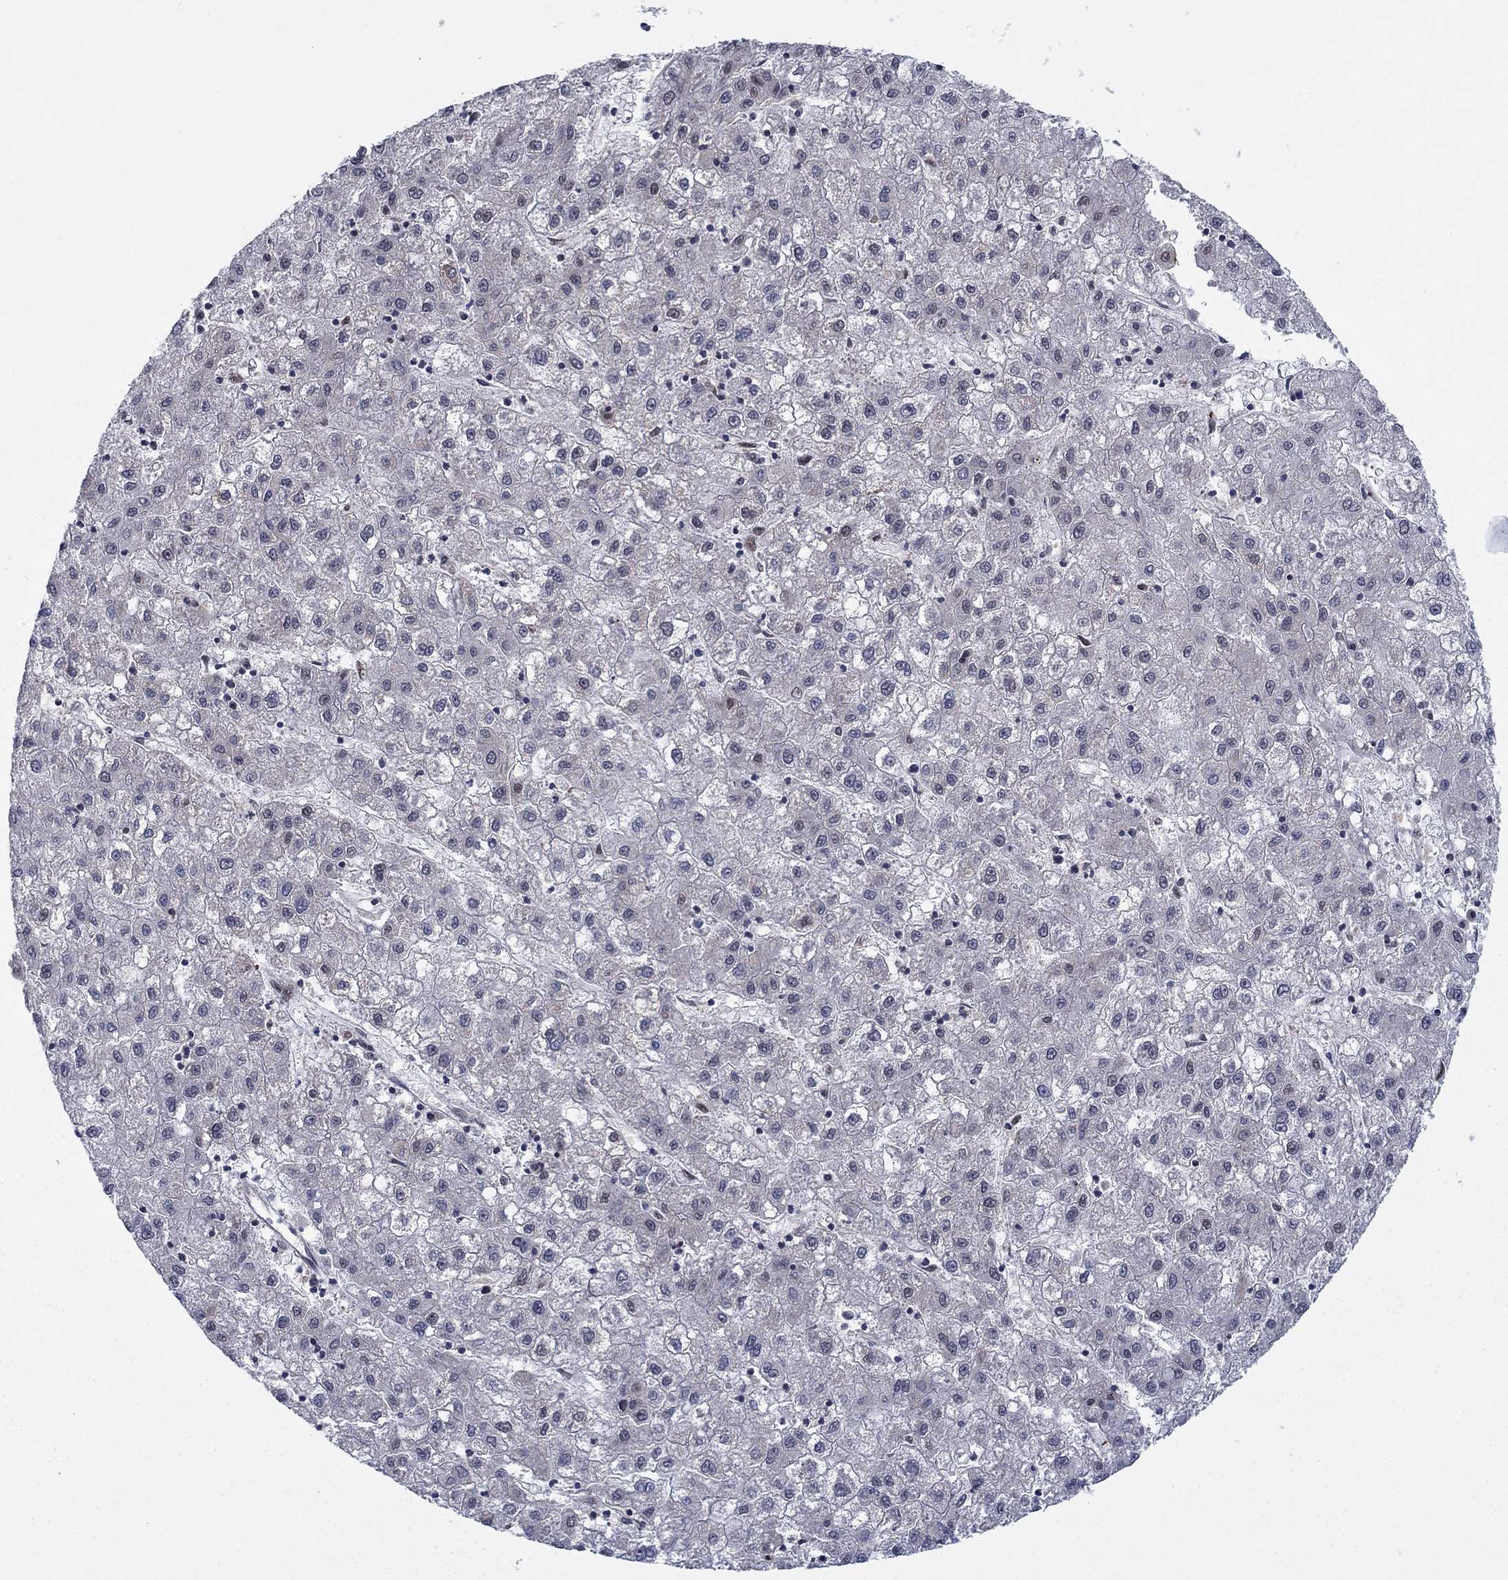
{"staining": {"intensity": "negative", "quantity": "none", "location": "none"}, "tissue": "liver cancer", "cell_type": "Tumor cells", "image_type": "cancer", "snomed": [{"axis": "morphology", "description": "Carcinoma, Hepatocellular, NOS"}, {"axis": "topography", "description": "Liver"}], "caption": "Protein analysis of liver hepatocellular carcinoma shows no significant staining in tumor cells. (DAB IHC, high magnification).", "gene": "PSMC1", "patient": {"sex": "male", "age": 72}}